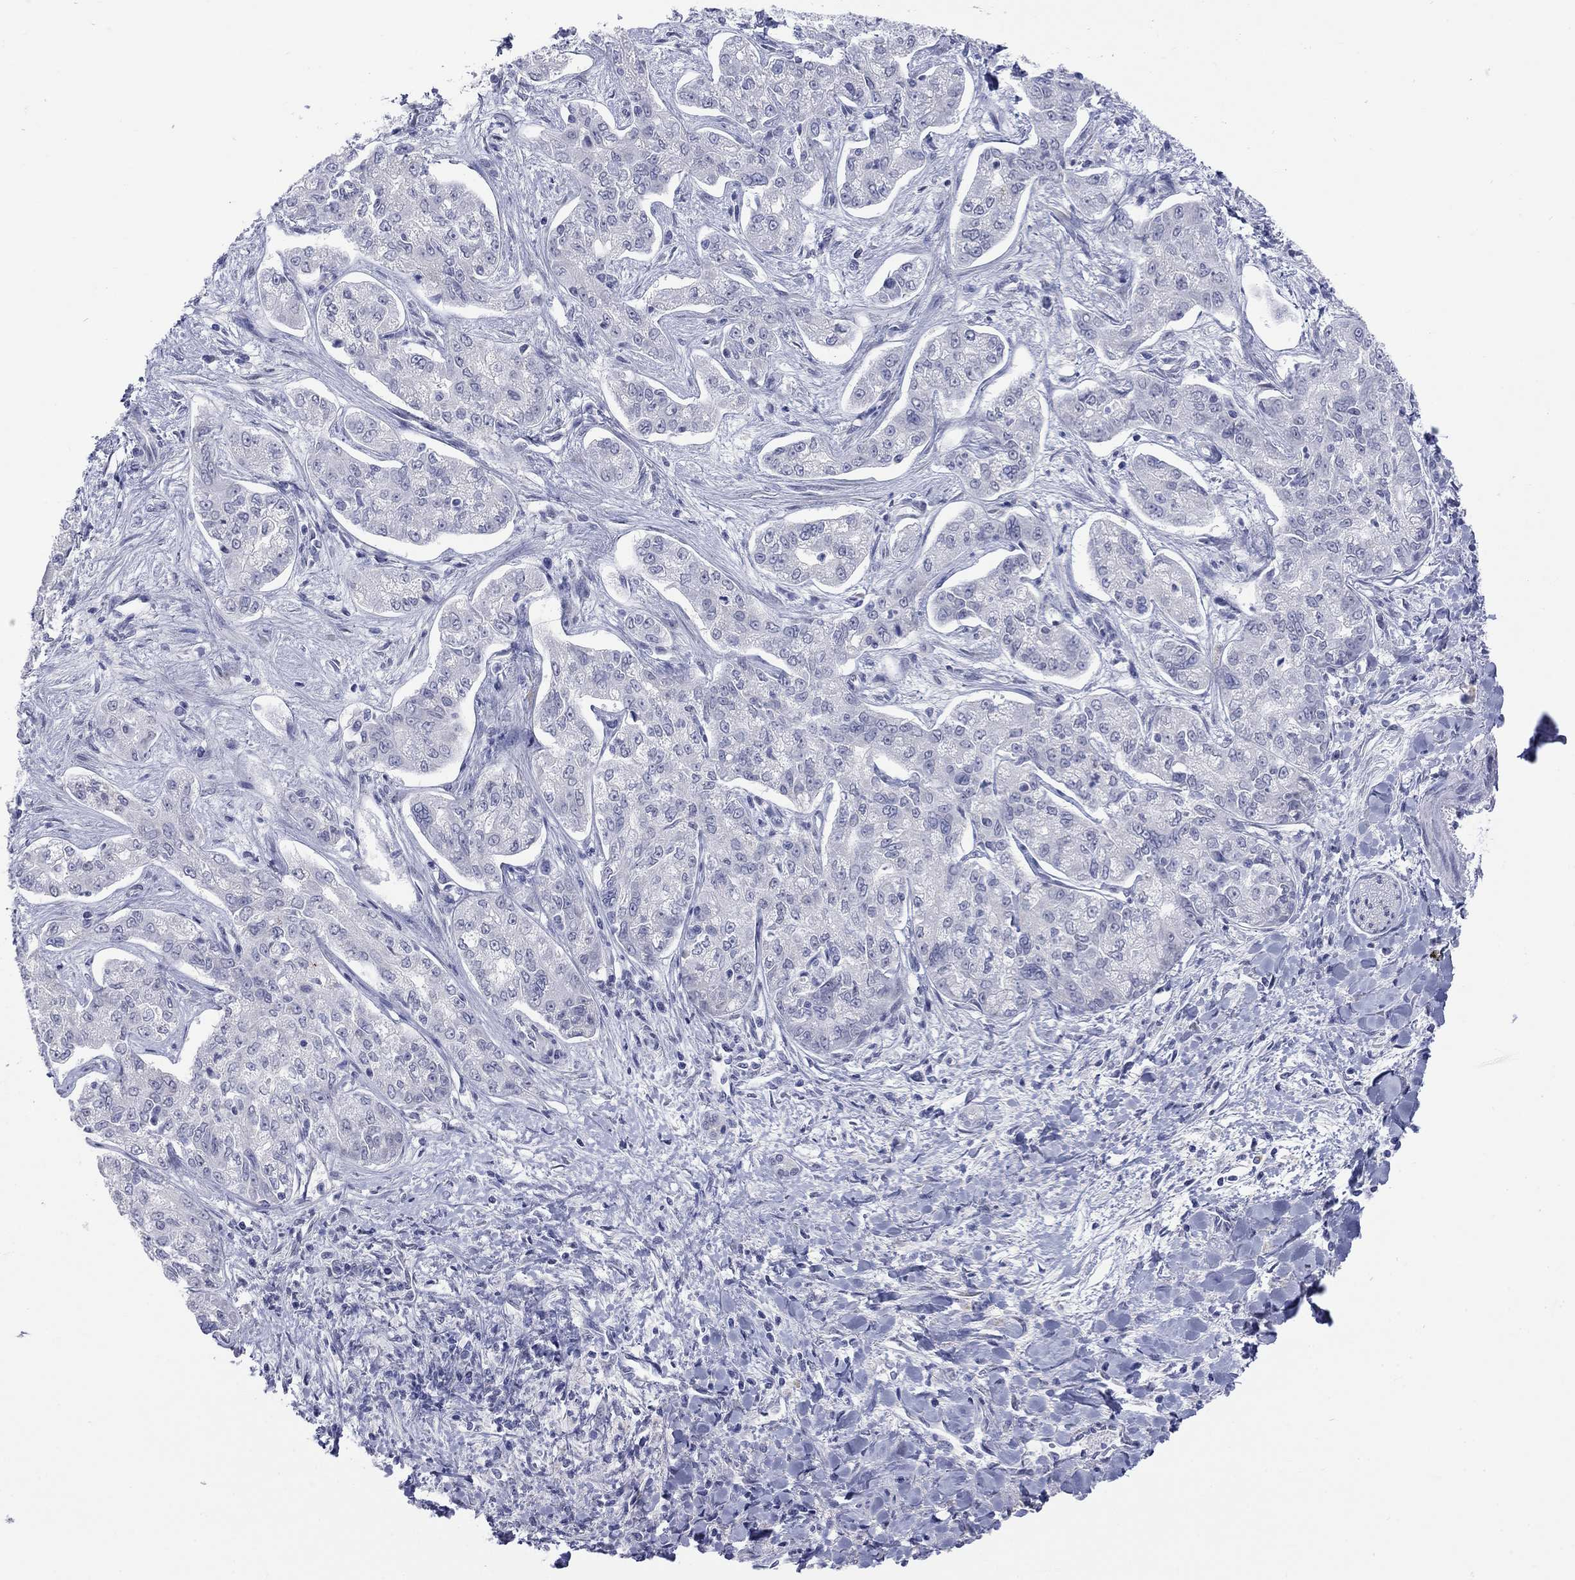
{"staining": {"intensity": "negative", "quantity": "none", "location": "none"}, "tissue": "liver cancer", "cell_type": "Tumor cells", "image_type": "cancer", "snomed": [{"axis": "morphology", "description": "Cholangiocarcinoma"}, {"axis": "topography", "description": "Liver"}], "caption": "An image of liver cancer stained for a protein reveals no brown staining in tumor cells.", "gene": "ECEL1", "patient": {"sex": "female", "age": 47}}